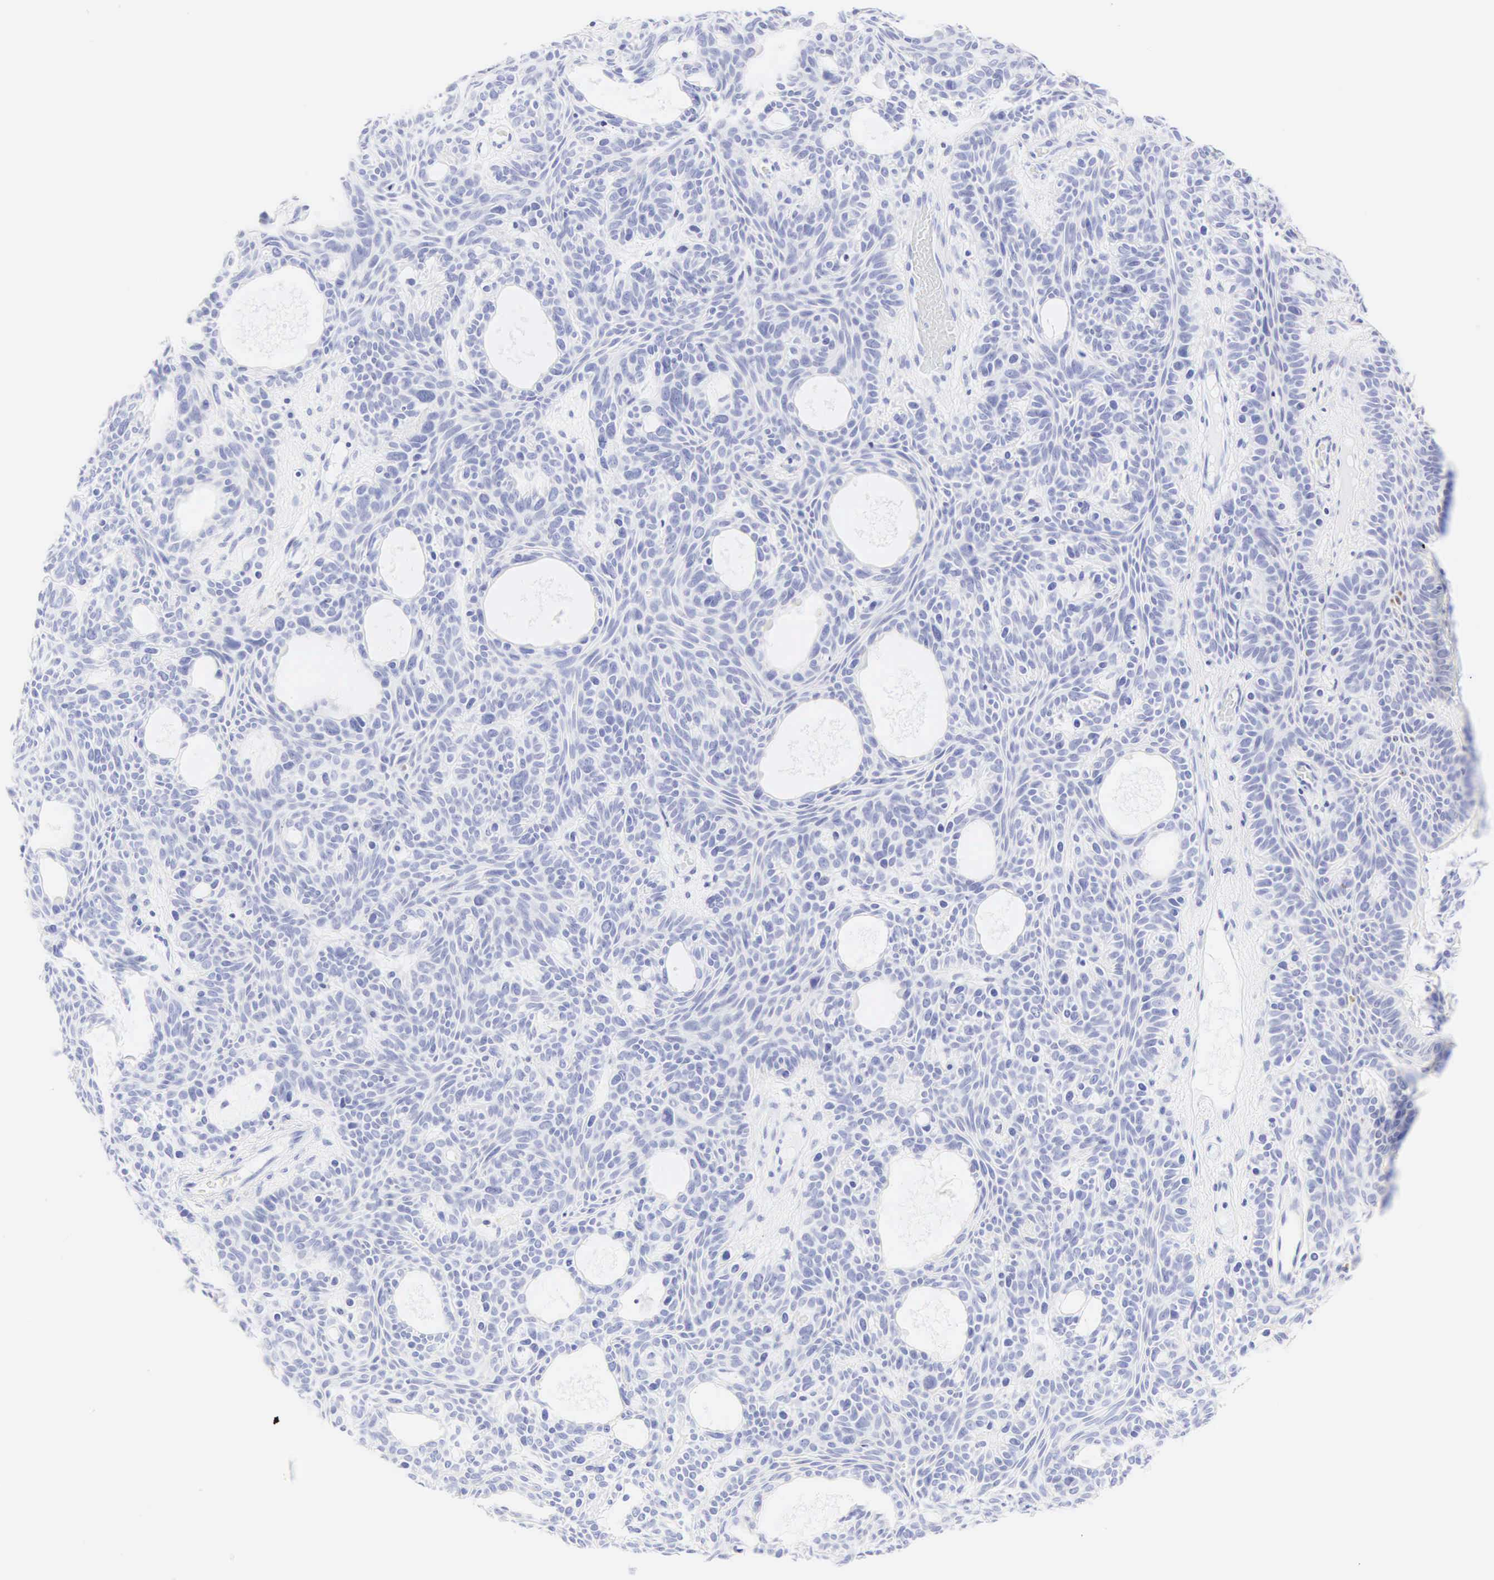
{"staining": {"intensity": "negative", "quantity": "none", "location": "none"}, "tissue": "skin cancer", "cell_type": "Tumor cells", "image_type": "cancer", "snomed": [{"axis": "morphology", "description": "Basal cell carcinoma"}, {"axis": "topography", "description": "Skin"}], "caption": "DAB (3,3'-diaminobenzidine) immunohistochemical staining of skin basal cell carcinoma displays no significant expression in tumor cells.", "gene": "CGB3", "patient": {"sex": "male", "age": 44}}